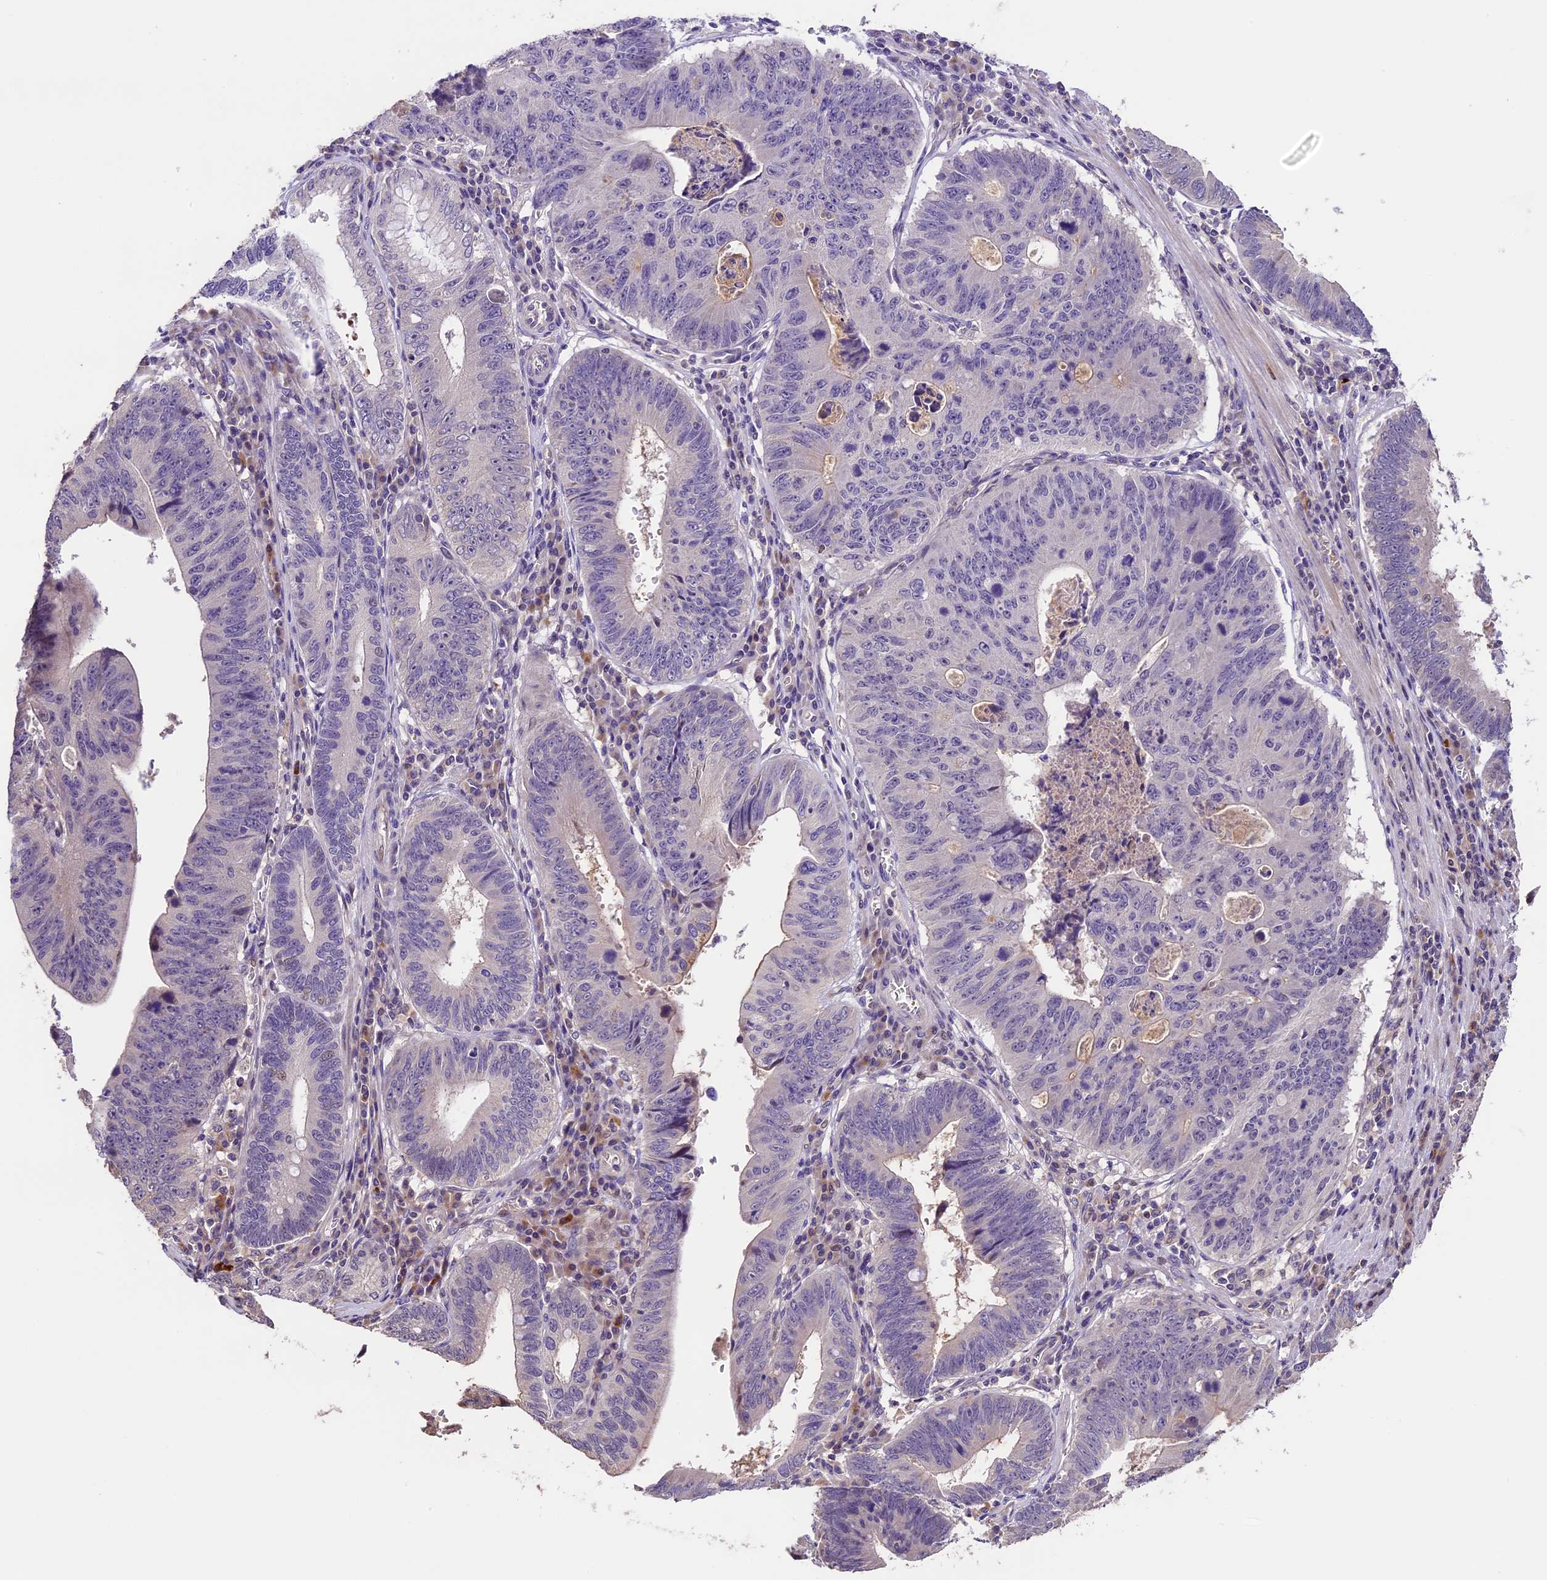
{"staining": {"intensity": "negative", "quantity": "none", "location": "none"}, "tissue": "stomach cancer", "cell_type": "Tumor cells", "image_type": "cancer", "snomed": [{"axis": "morphology", "description": "Adenocarcinoma, NOS"}, {"axis": "topography", "description": "Stomach"}], "caption": "Human stomach cancer (adenocarcinoma) stained for a protein using immunohistochemistry (IHC) shows no staining in tumor cells.", "gene": "DGKH", "patient": {"sex": "male", "age": 59}}